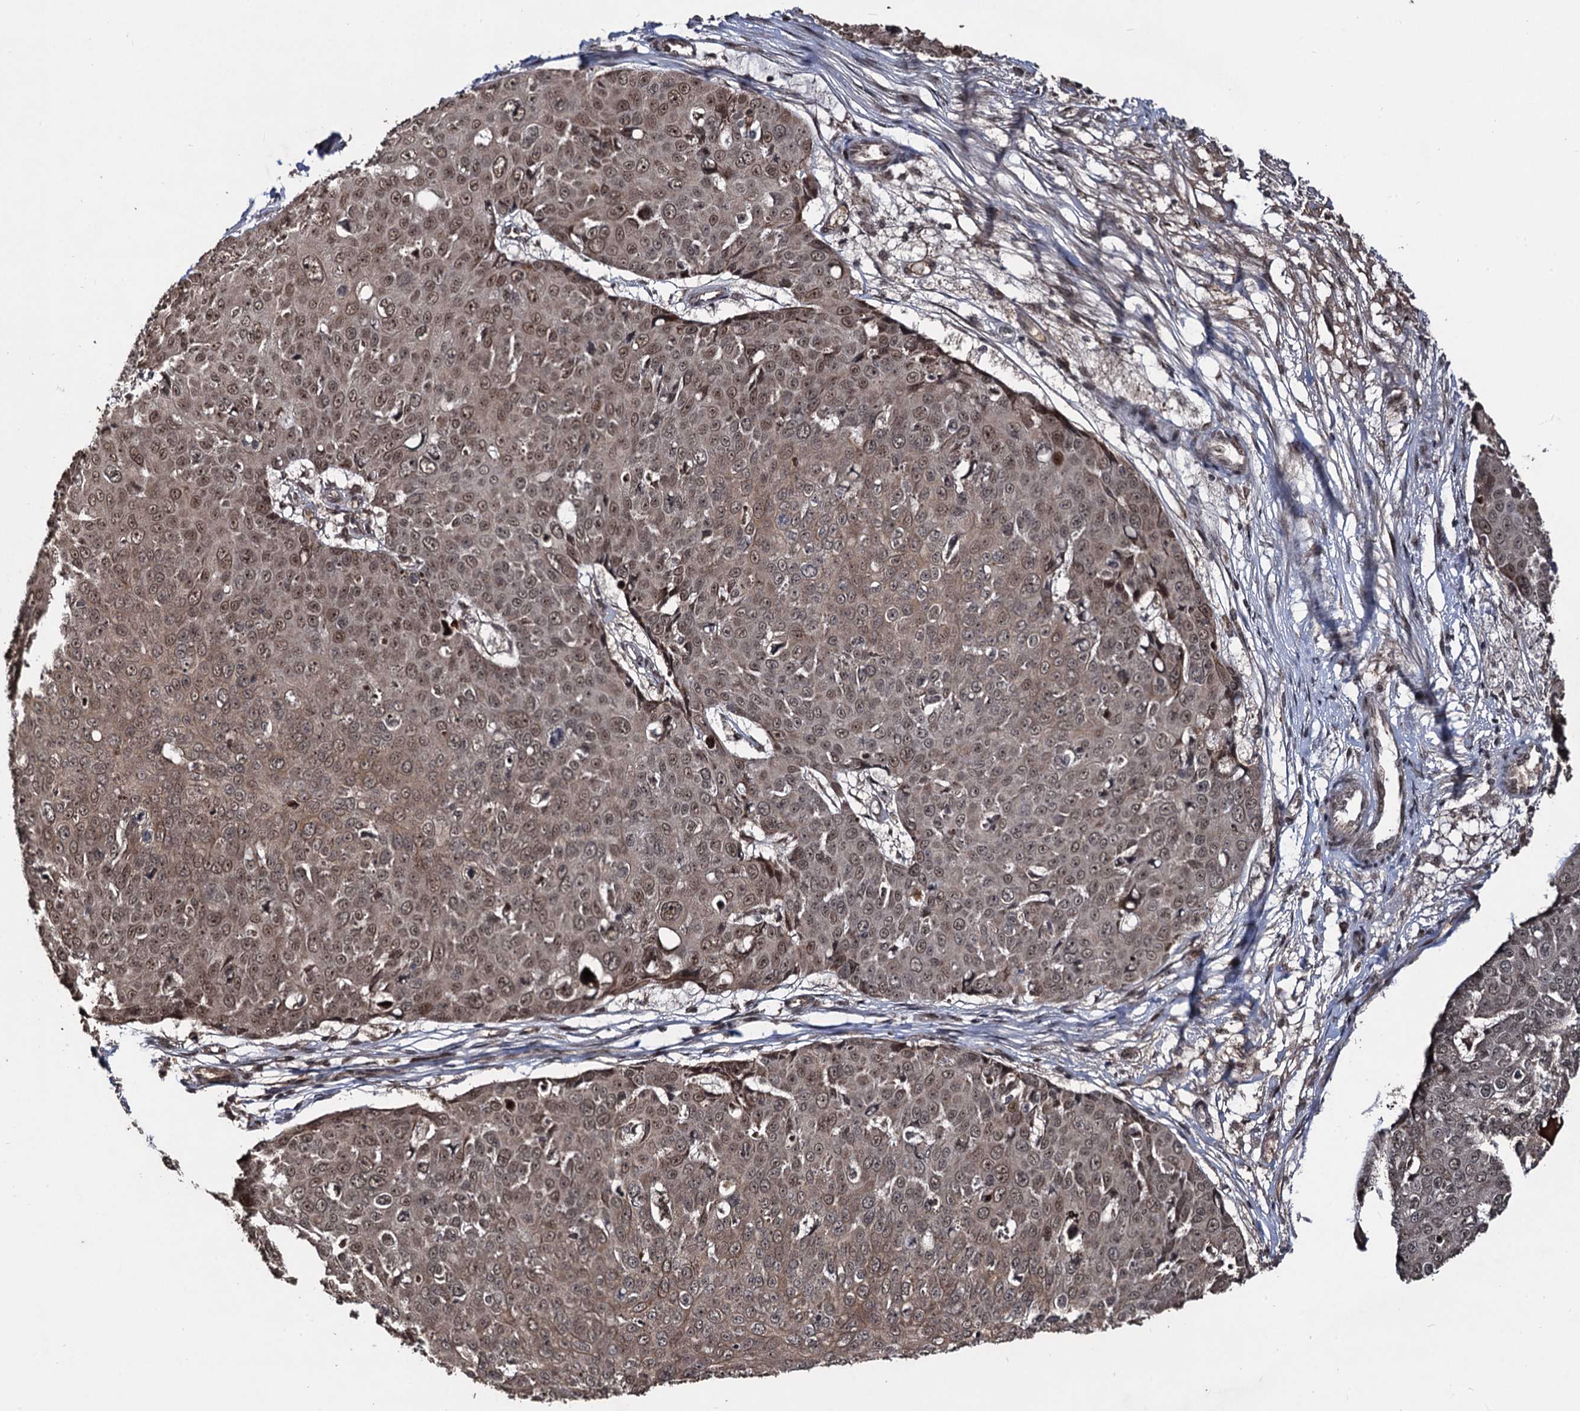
{"staining": {"intensity": "moderate", "quantity": ">75%", "location": "cytoplasmic/membranous,nuclear"}, "tissue": "skin cancer", "cell_type": "Tumor cells", "image_type": "cancer", "snomed": [{"axis": "morphology", "description": "Squamous cell carcinoma, NOS"}, {"axis": "topography", "description": "Skin"}], "caption": "Tumor cells demonstrate medium levels of moderate cytoplasmic/membranous and nuclear positivity in about >75% of cells in skin squamous cell carcinoma. The staining was performed using DAB, with brown indicating positive protein expression. Nuclei are stained blue with hematoxylin.", "gene": "SFSWAP", "patient": {"sex": "male", "age": 71}}